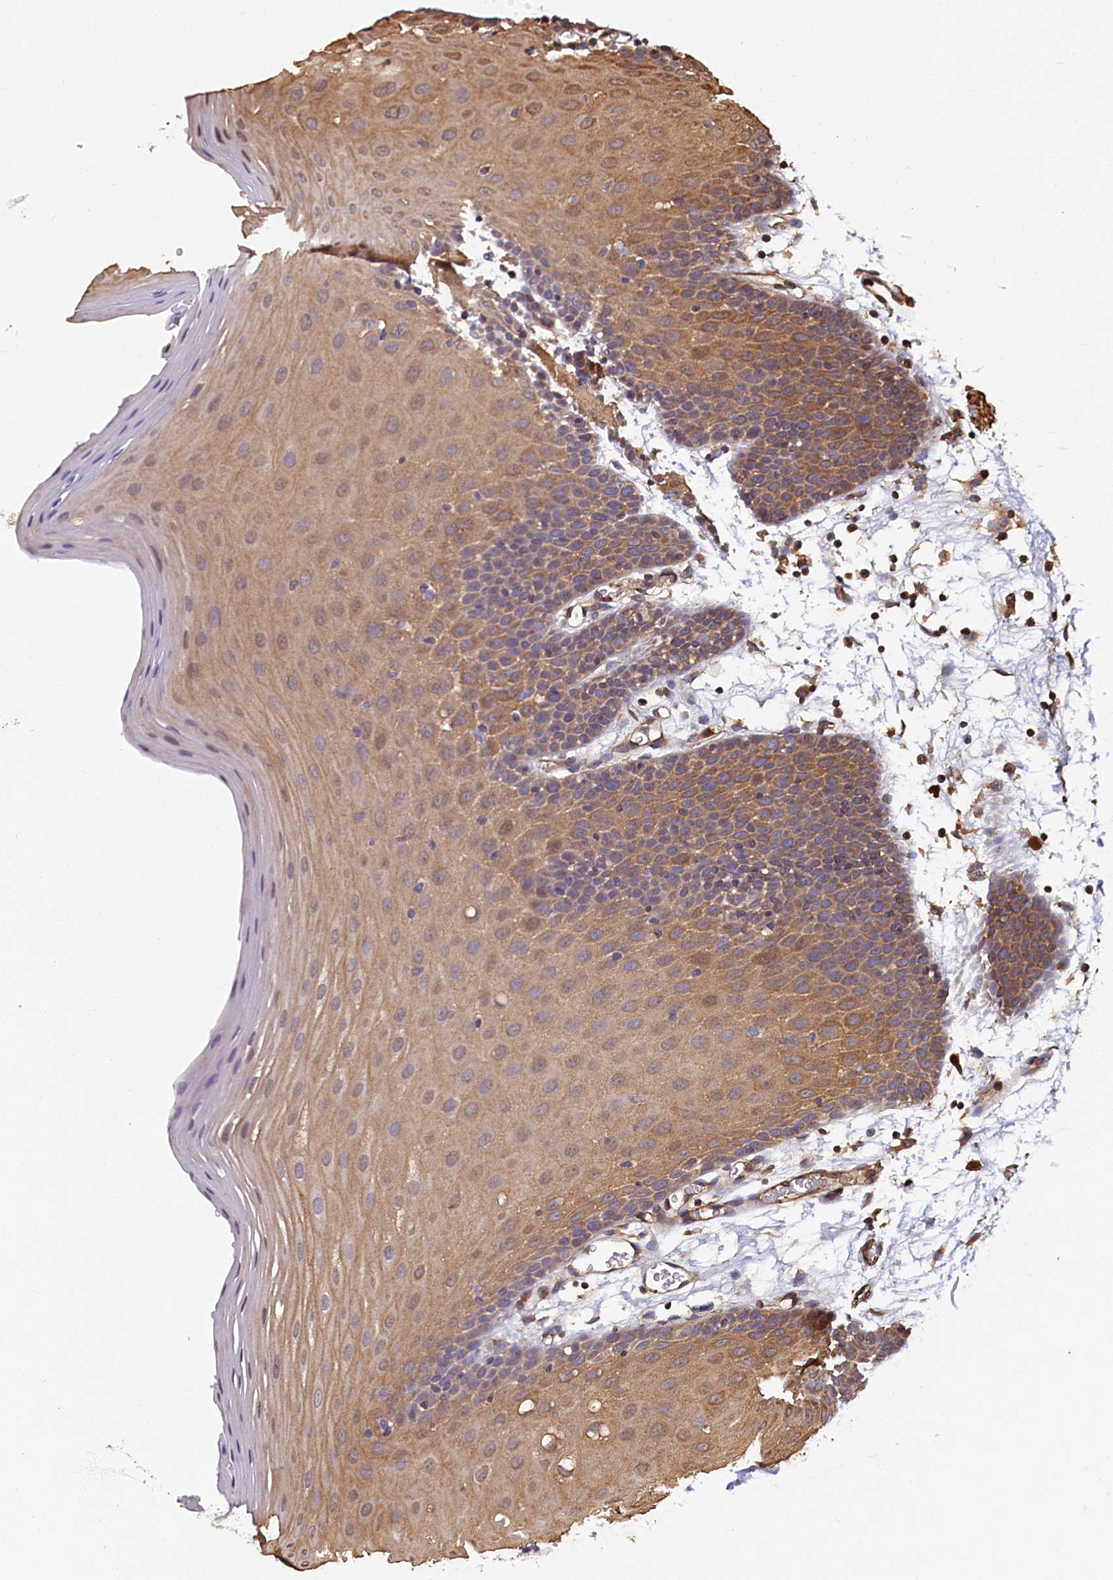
{"staining": {"intensity": "moderate", "quantity": ">75%", "location": "cytoplasmic/membranous,nuclear"}, "tissue": "oral mucosa", "cell_type": "Squamous epithelial cells", "image_type": "normal", "snomed": [{"axis": "morphology", "description": "Normal tissue, NOS"}, {"axis": "topography", "description": "Skeletal muscle"}, {"axis": "topography", "description": "Oral tissue"}, {"axis": "topography", "description": "Salivary gland"}, {"axis": "topography", "description": "Peripheral nerve tissue"}], "caption": "A medium amount of moderate cytoplasmic/membranous,nuclear staining is identified in approximately >75% of squamous epithelial cells in normal oral mucosa. The staining is performed using DAB (3,3'-diaminobenzidine) brown chromogen to label protein expression. The nuclei are counter-stained blue using hematoxylin.", "gene": "CCDC102B", "patient": {"sex": "male", "age": 54}}